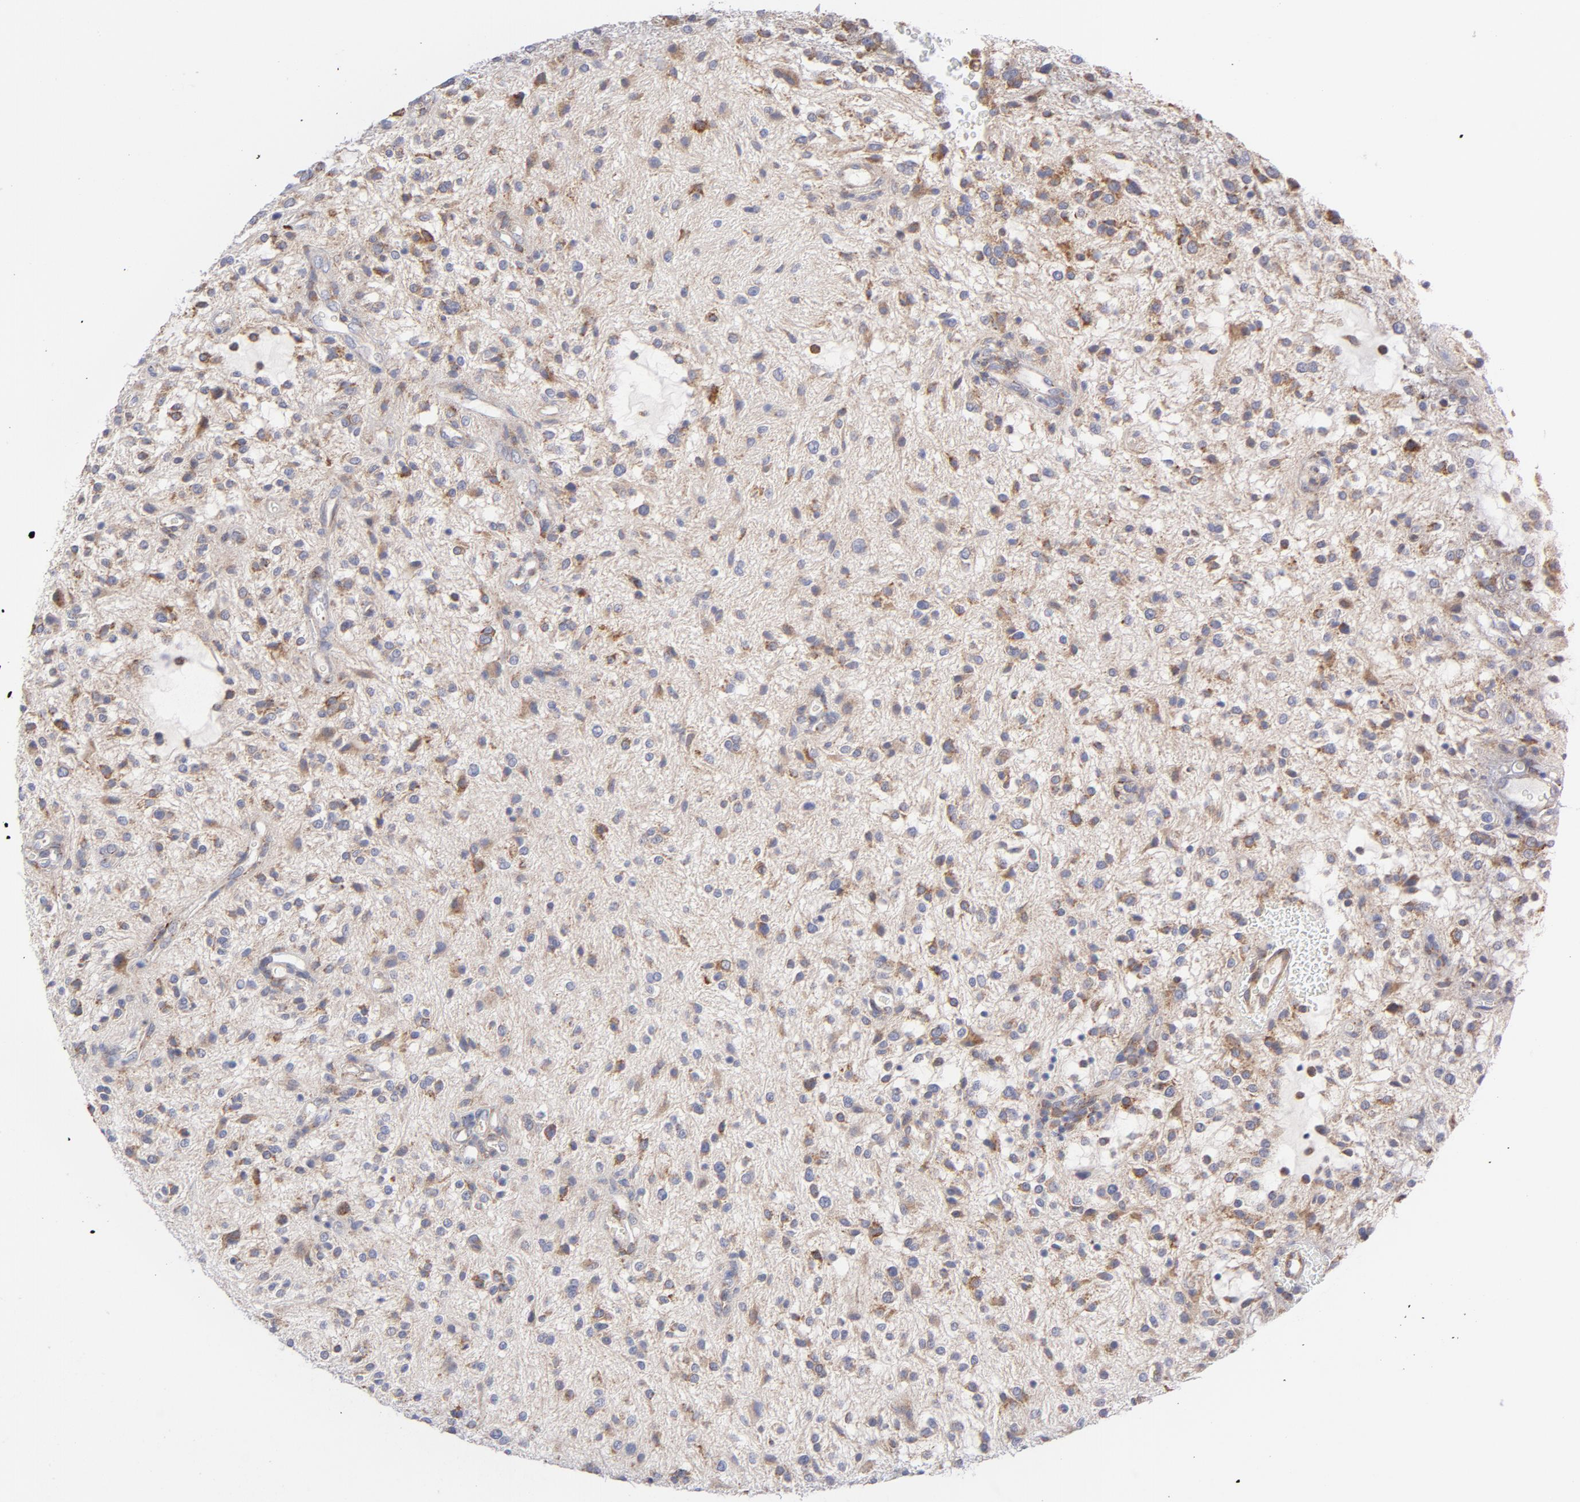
{"staining": {"intensity": "moderate", "quantity": "<25%", "location": "cytoplasmic/membranous"}, "tissue": "glioma", "cell_type": "Tumor cells", "image_type": "cancer", "snomed": [{"axis": "morphology", "description": "Glioma, malignant, NOS"}, {"axis": "topography", "description": "Cerebellum"}], "caption": "A histopathology image showing moderate cytoplasmic/membranous expression in about <25% of tumor cells in glioma, as visualized by brown immunohistochemical staining.", "gene": "RAPGEF3", "patient": {"sex": "female", "age": 10}}